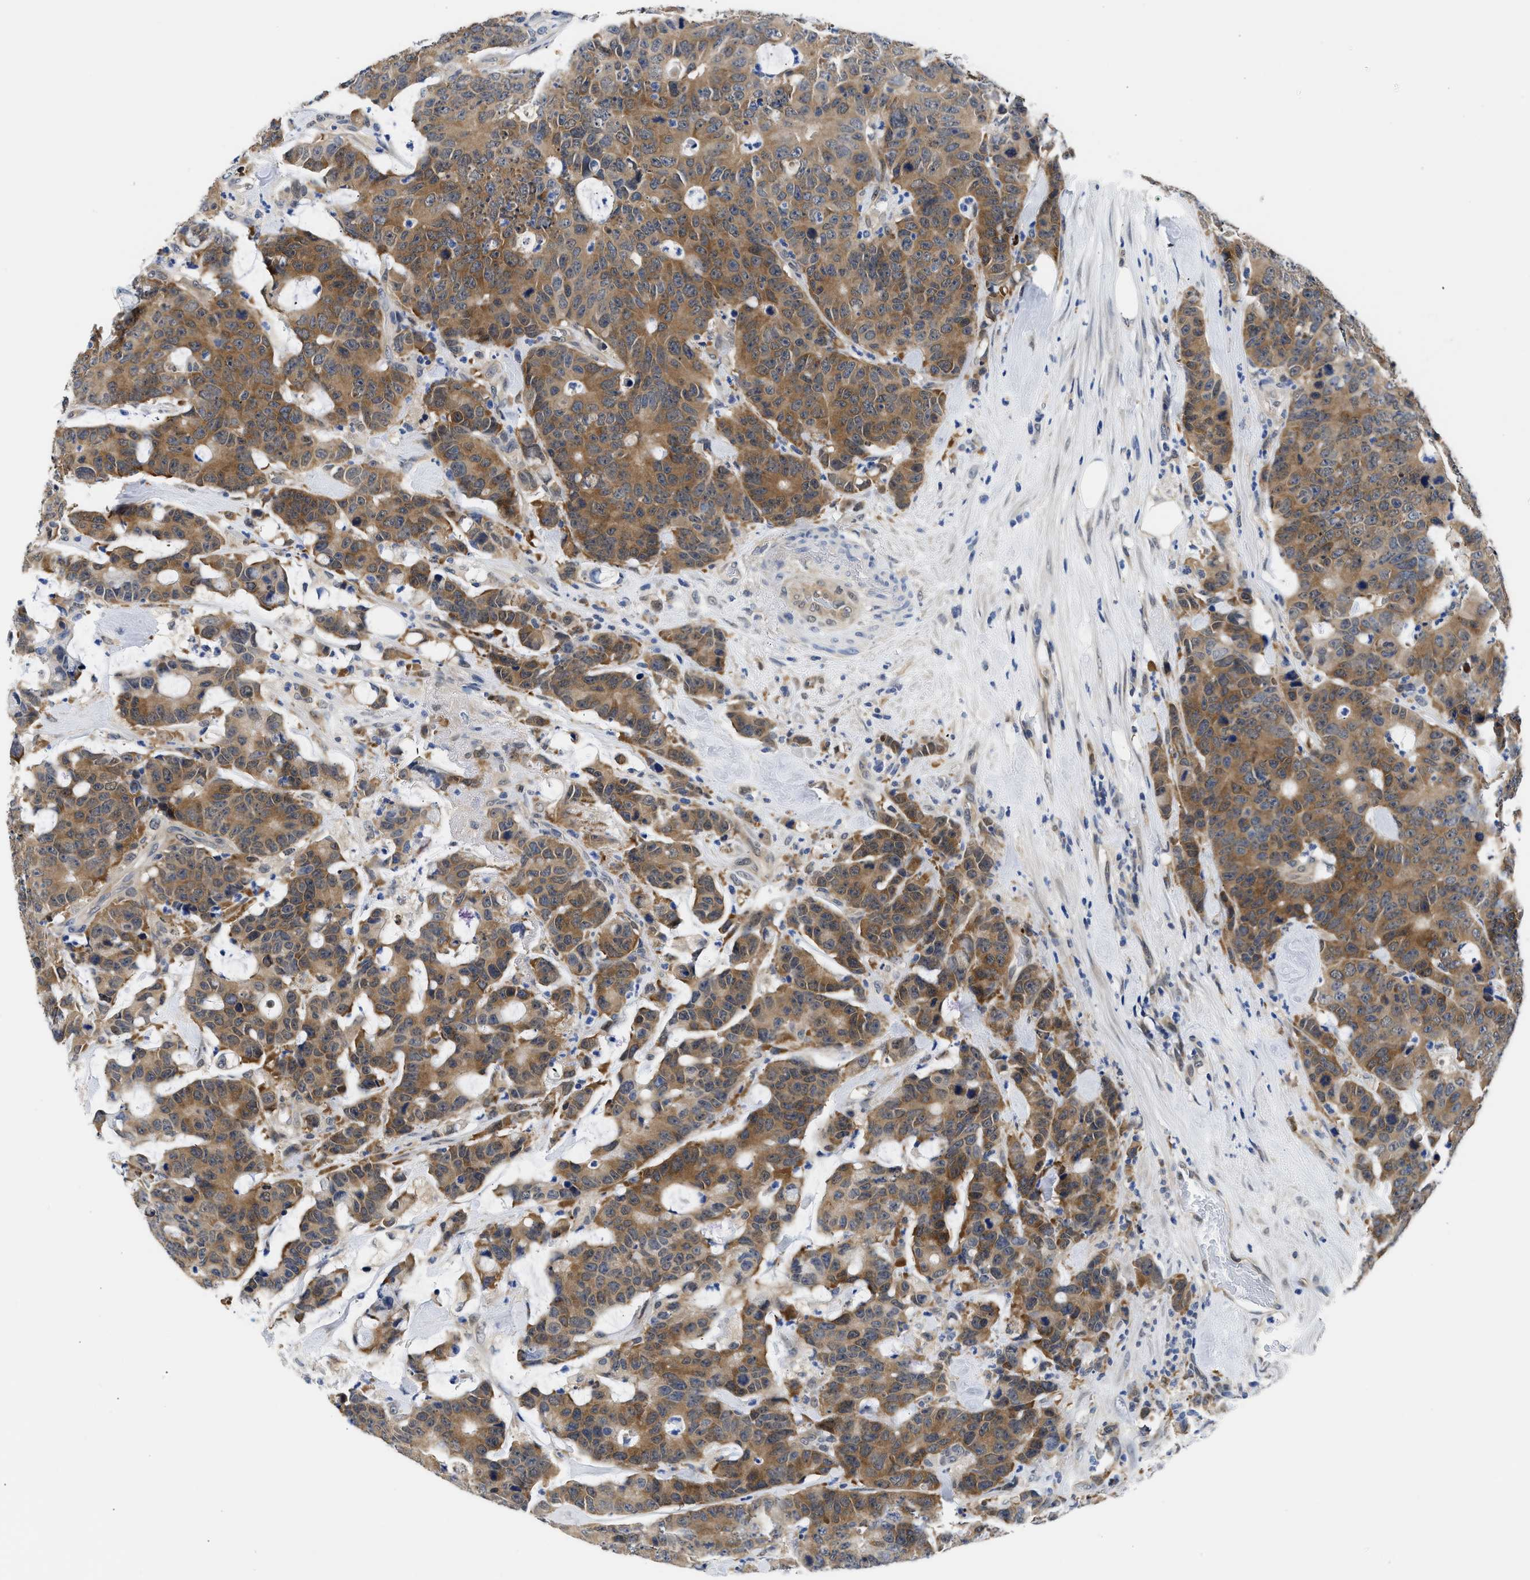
{"staining": {"intensity": "moderate", "quantity": ">75%", "location": "cytoplasmic/membranous"}, "tissue": "colorectal cancer", "cell_type": "Tumor cells", "image_type": "cancer", "snomed": [{"axis": "morphology", "description": "Adenocarcinoma, NOS"}, {"axis": "topography", "description": "Colon"}], "caption": "The immunohistochemical stain labels moderate cytoplasmic/membranous positivity in tumor cells of colorectal cancer (adenocarcinoma) tissue. The staining was performed using DAB, with brown indicating positive protein expression. Nuclei are stained blue with hematoxylin.", "gene": "XPO5", "patient": {"sex": "female", "age": 86}}